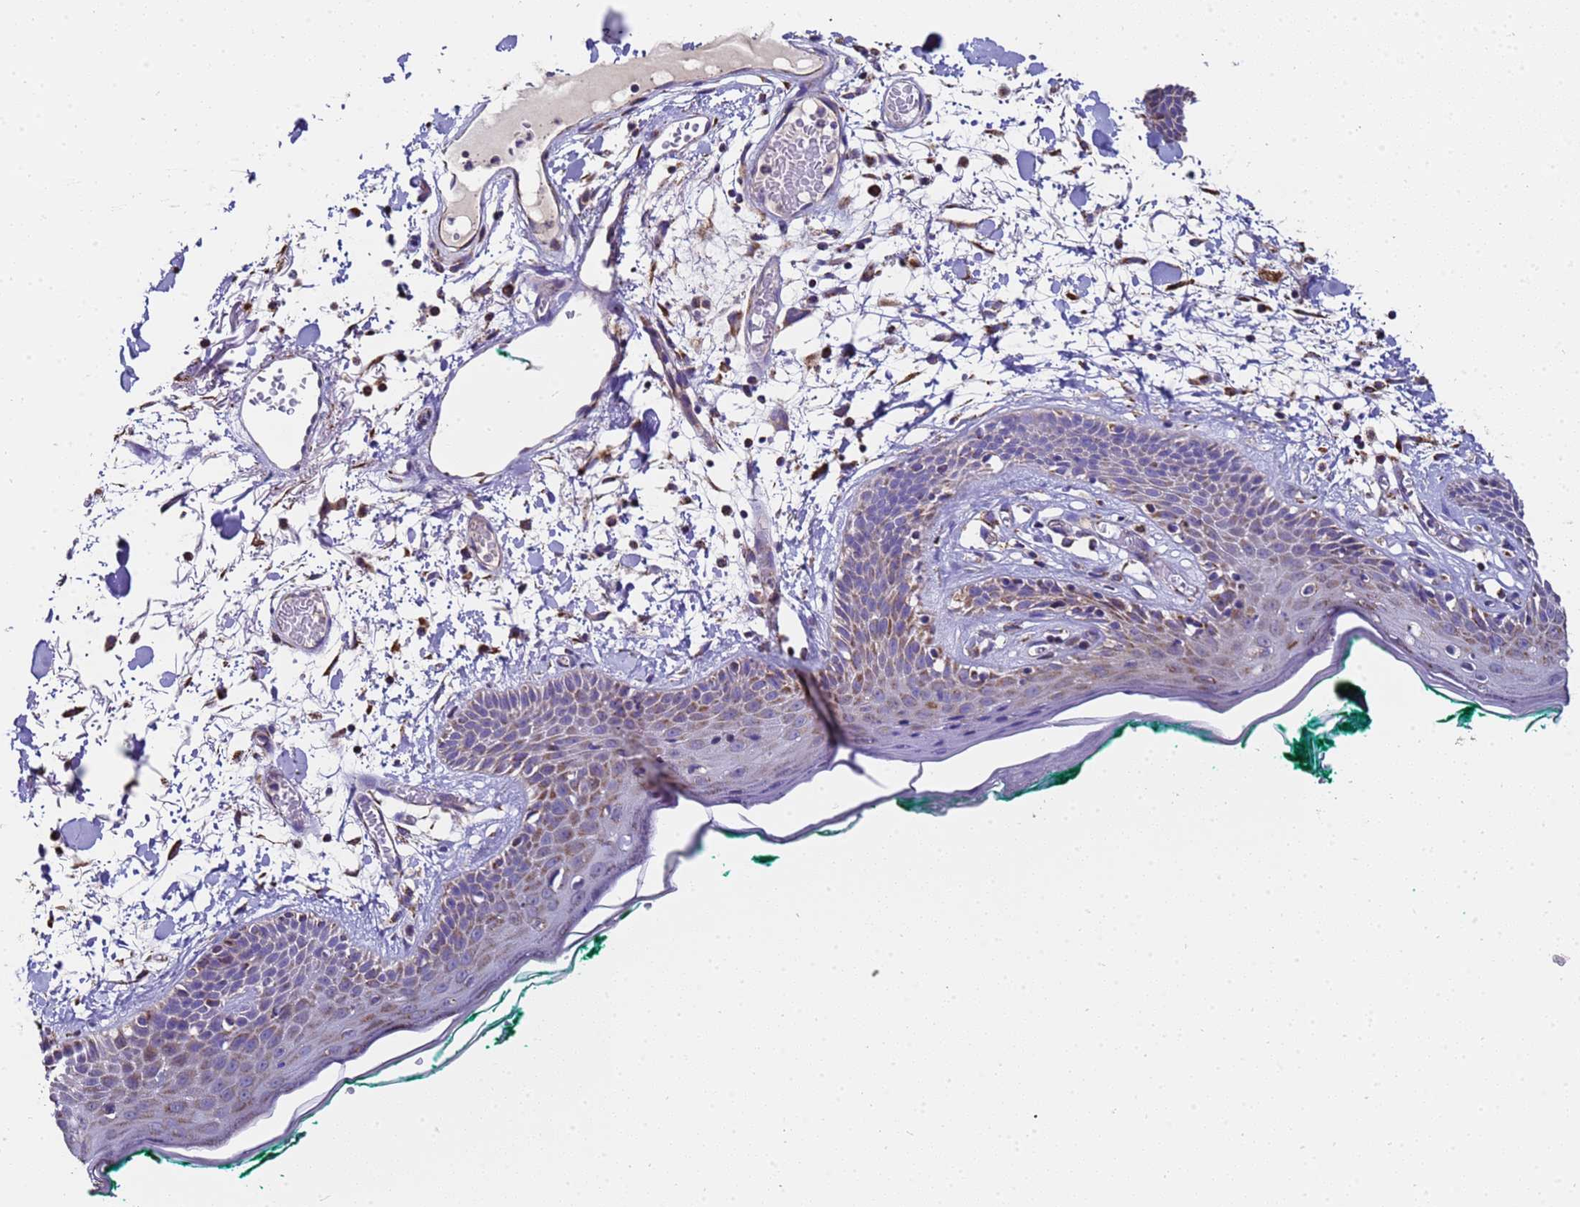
{"staining": {"intensity": "moderate", "quantity": ">75%", "location": "cytoplasmic/membranous"}, "tissue": "skin", "cell_type": "Fibroblasts", "image_type": "normal", "snomed": [{"axis": "morphology", "description": "Normal tissue, NOS"}, {"axis": "topography", "description": "Skin"}], "caption": "Fibroblasts reveal medium levels of moderate cytoplasmic/membranous expression in approximately >75% of cells in unremarkable human skin. The staining was performed using DAB (3,3'-diaminobenzidine), with brown indicating positive protein expression. Nuclei are stained blue with hematoxylin.", "gene": "MRPS12", "patient": {"sex": "male", "age": 79}}